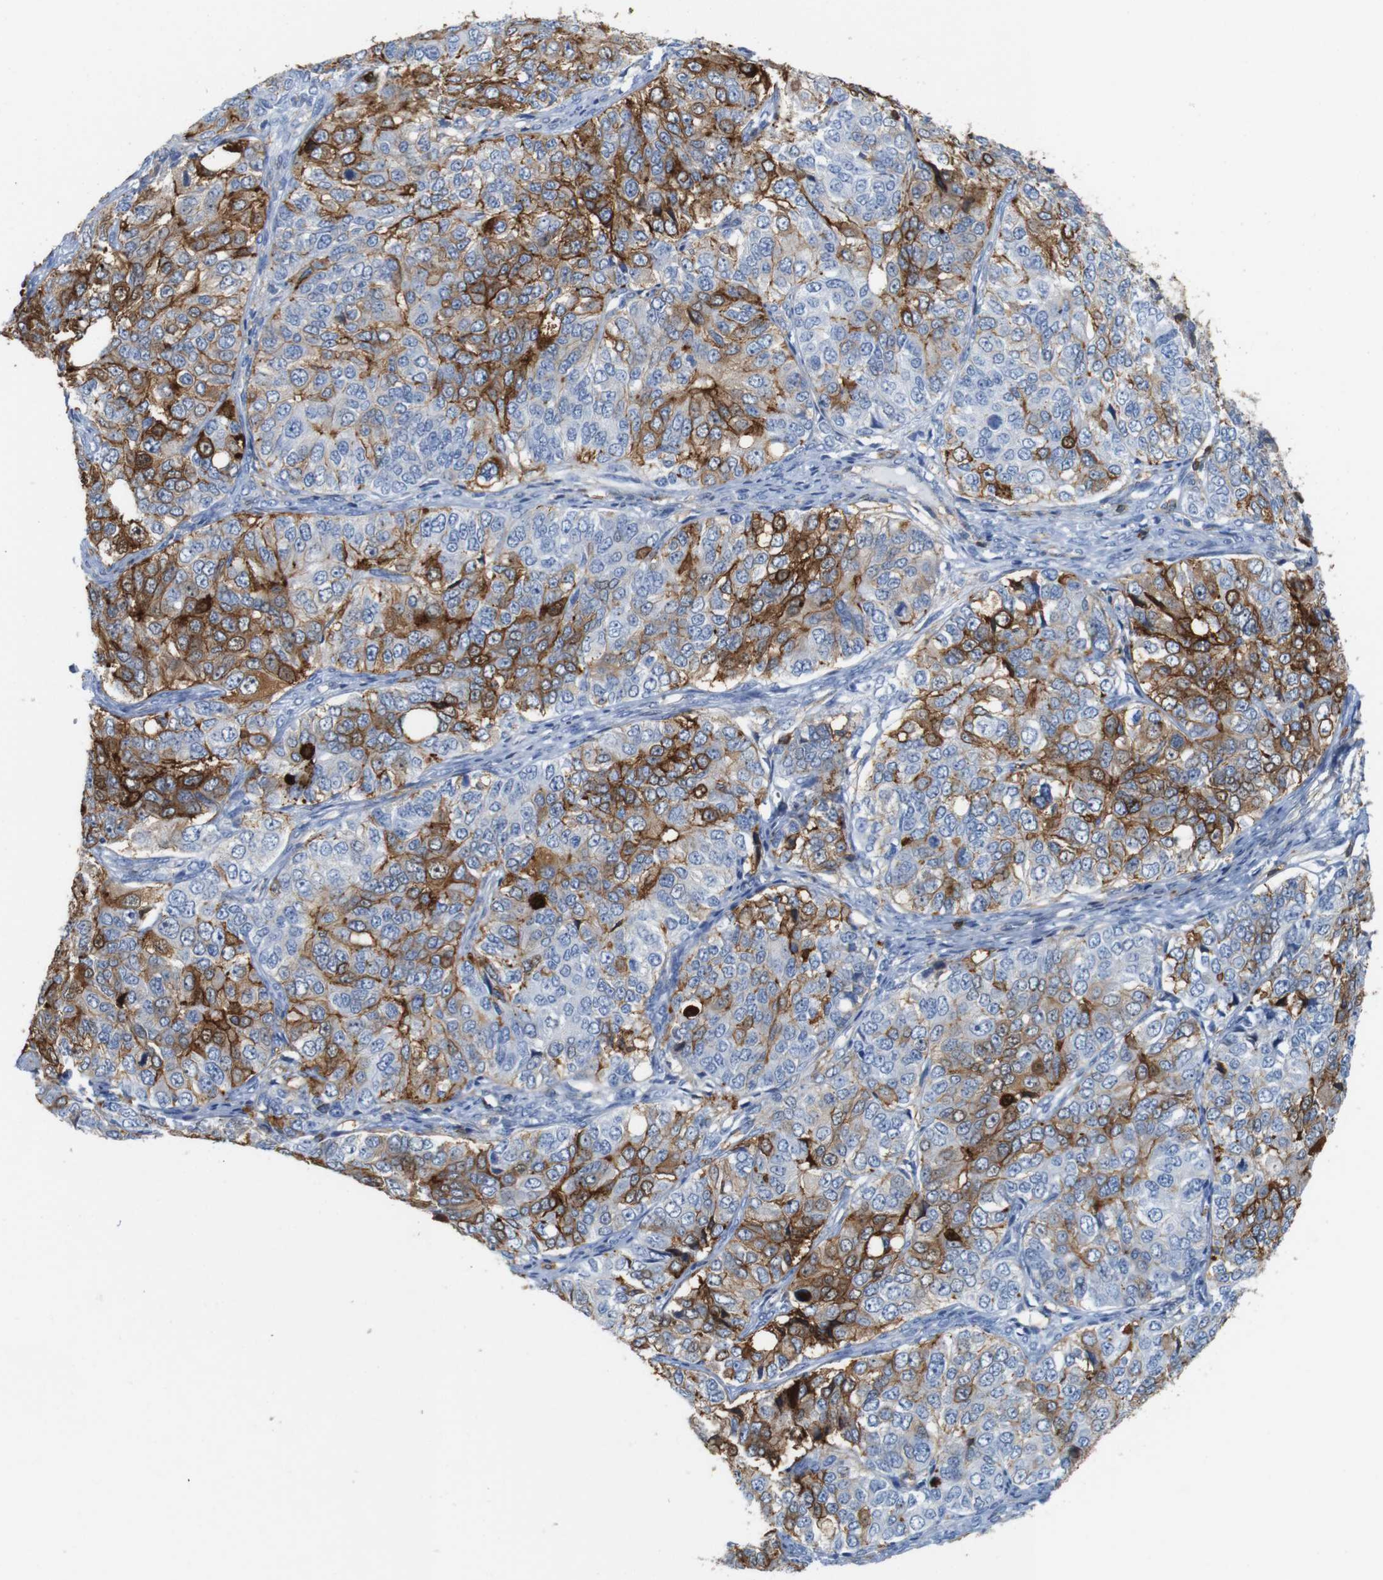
{"staining": {"intensity": "moderate", "quantity": "25%-75%", "location": "cytoplasmic/membranous"}, "tissue": "ovarian cancer", "cell_type": "Tumor cells", "image_type": "cancer", "snomed": [{"axis": "morphology", "description": "Carcinoma, endometroid"}, {"axis": "topography", "description": "Ovary"}], "caption": "The micrograph demonstrates immunohistochemical staining of endometroid carcinoma (ovarian). There is moderate cytoplasmic/membranous expression is appreciated in approximately 25%-75% of tumor cells.", "gene": "ANXA1", "patient": {"sex": "female", "age": 51}}